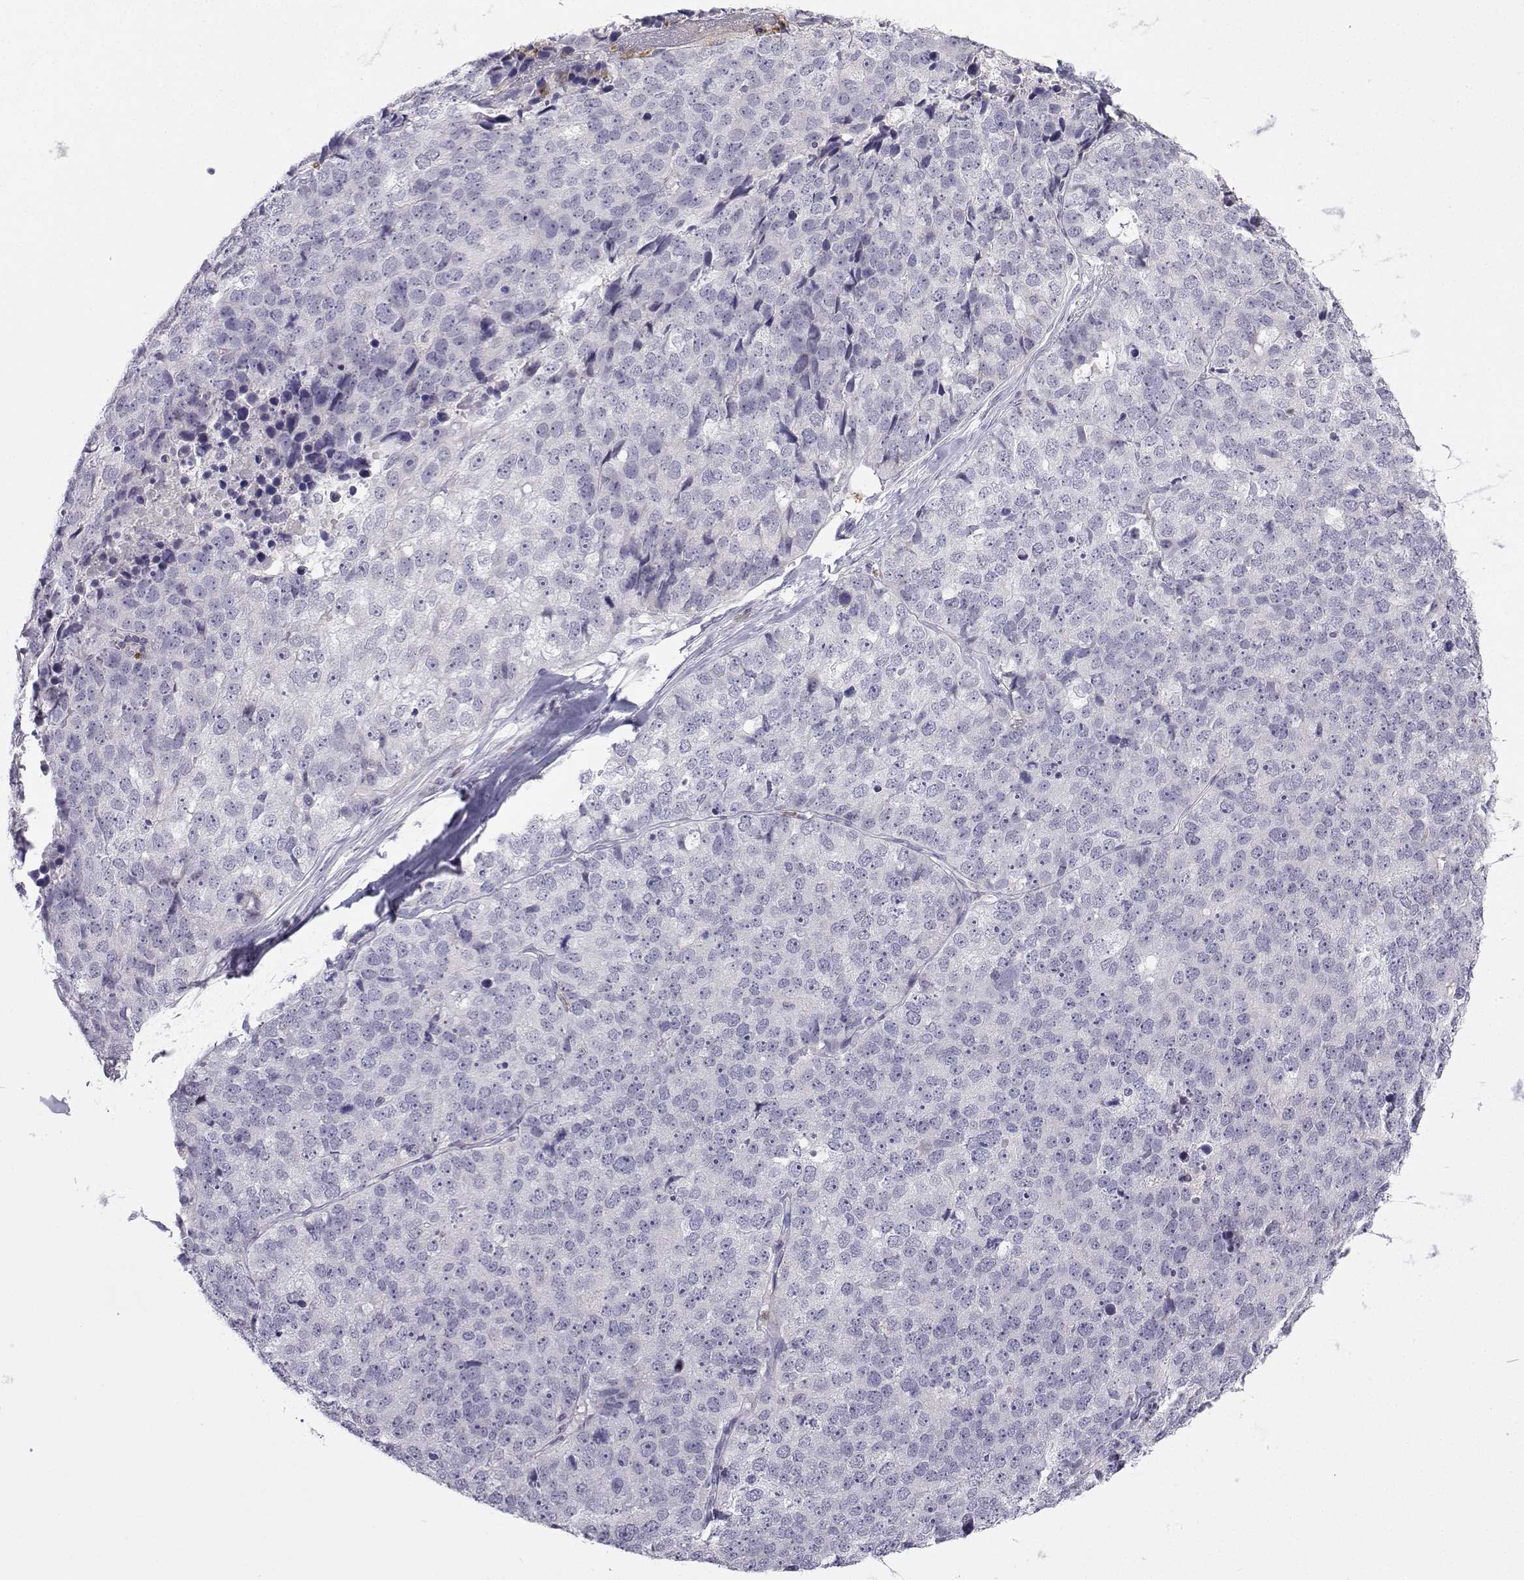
{"staining": {"intensity": "negative", "quantity": "none", "location": "none"}, "tissue": "stomach cancer", "cell_type": "Tumor cells", "image_type": "cancer", "snomed": [{"axis": "morphology", "description": "Adenocarcinoma, NOS"}, {"axis": "topography", "description": "Stomach"}], "caption": "High magnification brightfield microscopy of stomach adenocarcinoma stained with DAB (brown) and counterstained with hematoxylin (blue): tumor cells show no significant expression.", "gene": "CALY", "patient": {"sex": "male", "age": 69}}